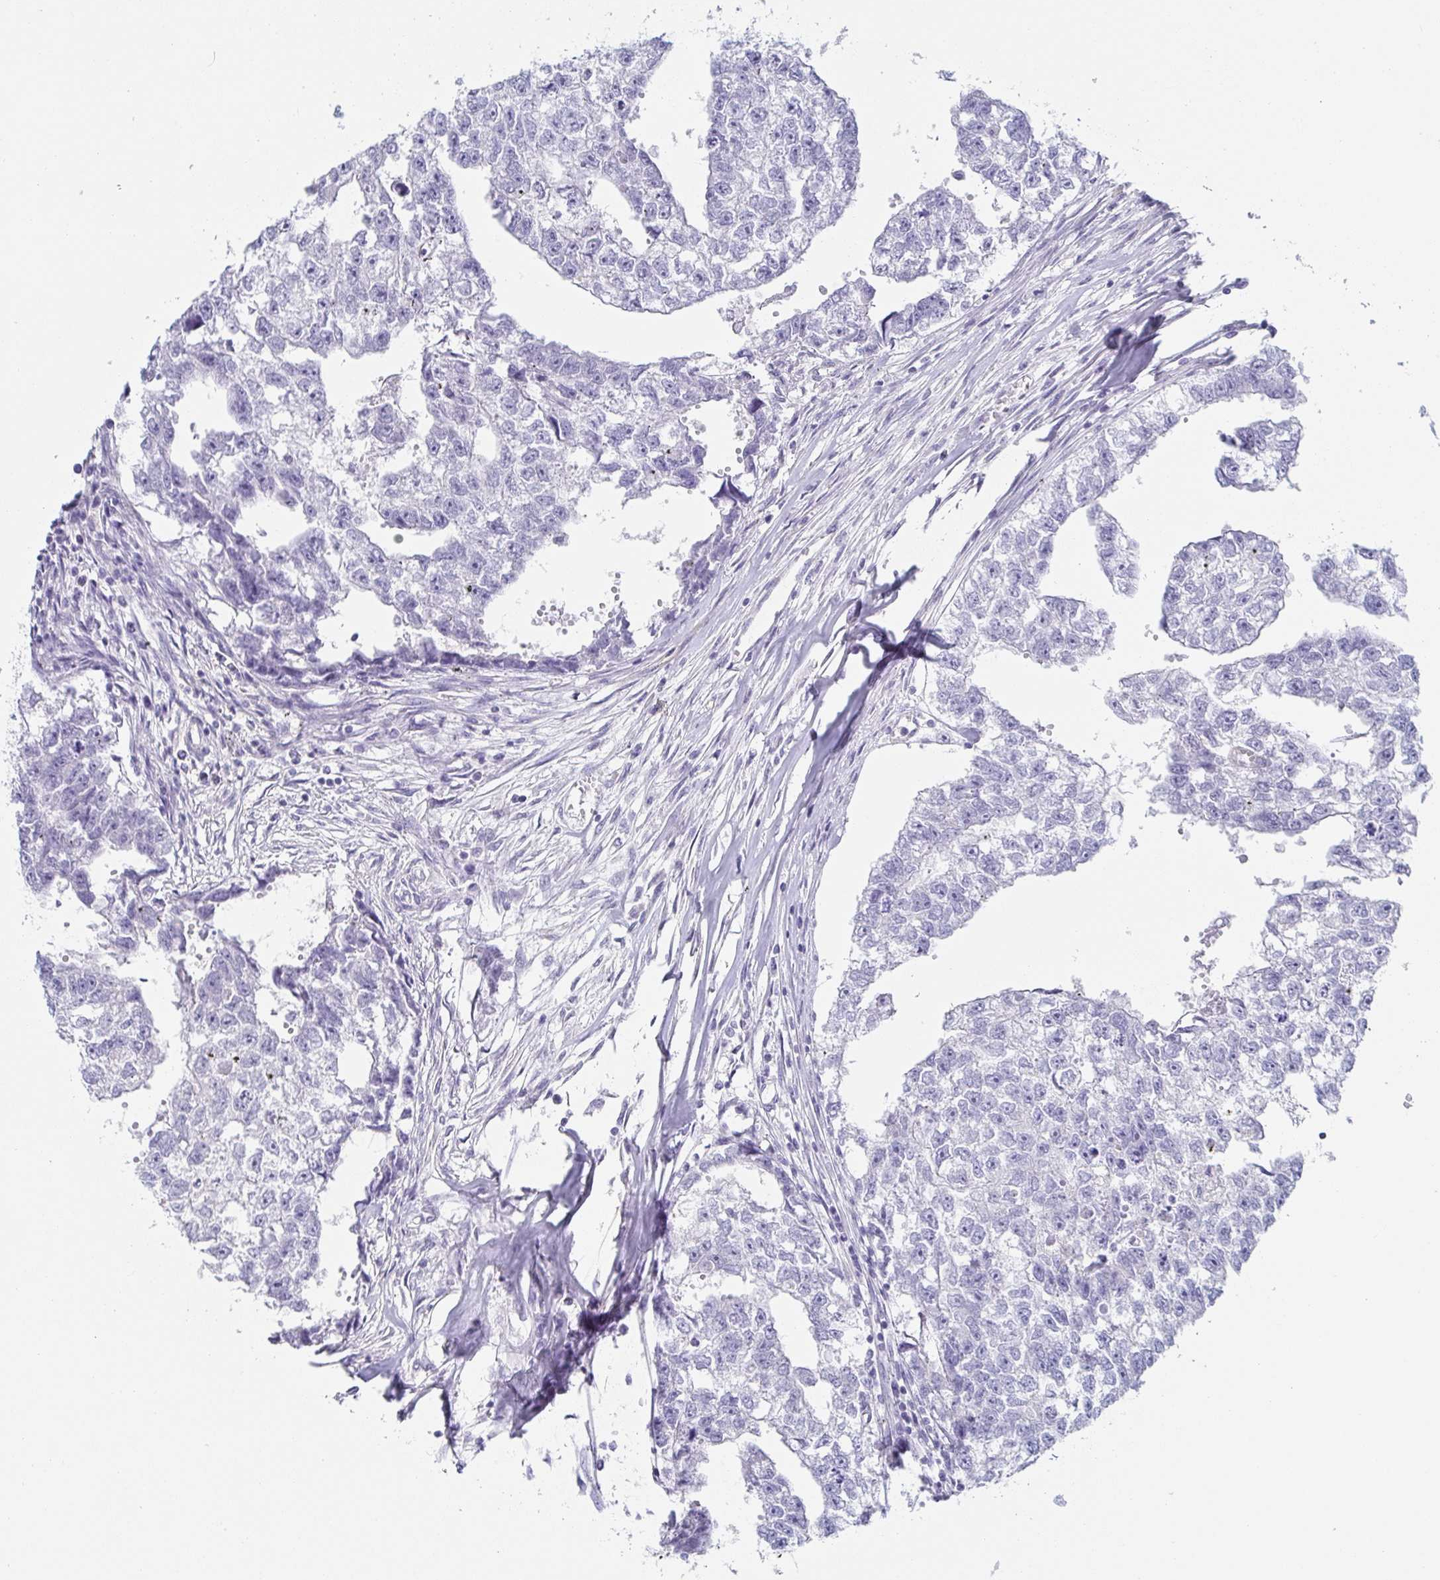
{"staining": {"intensity": "negative", "quantity": "none", "location": "none"}, "tissue": "testis cancer", "cell_type": "Tumor cells", "image_type": "cancer", "snomed": [{"axis": "morphology", "description": "Carcinoma, Embryonal, NOS"}, {"axis": "morphology", "description": "Teratoma, malignant, NOS"}, {"axis": "topography", "description": "Testis"}], "caption": "High power microscopy photomicrograph of an IHC photomicrograph of testis cancer (embryonal carcinoma), revealing no significant expression in tumor cells.", "gene": "PRR27", "patient": {"sex": "male", "age": 44}}